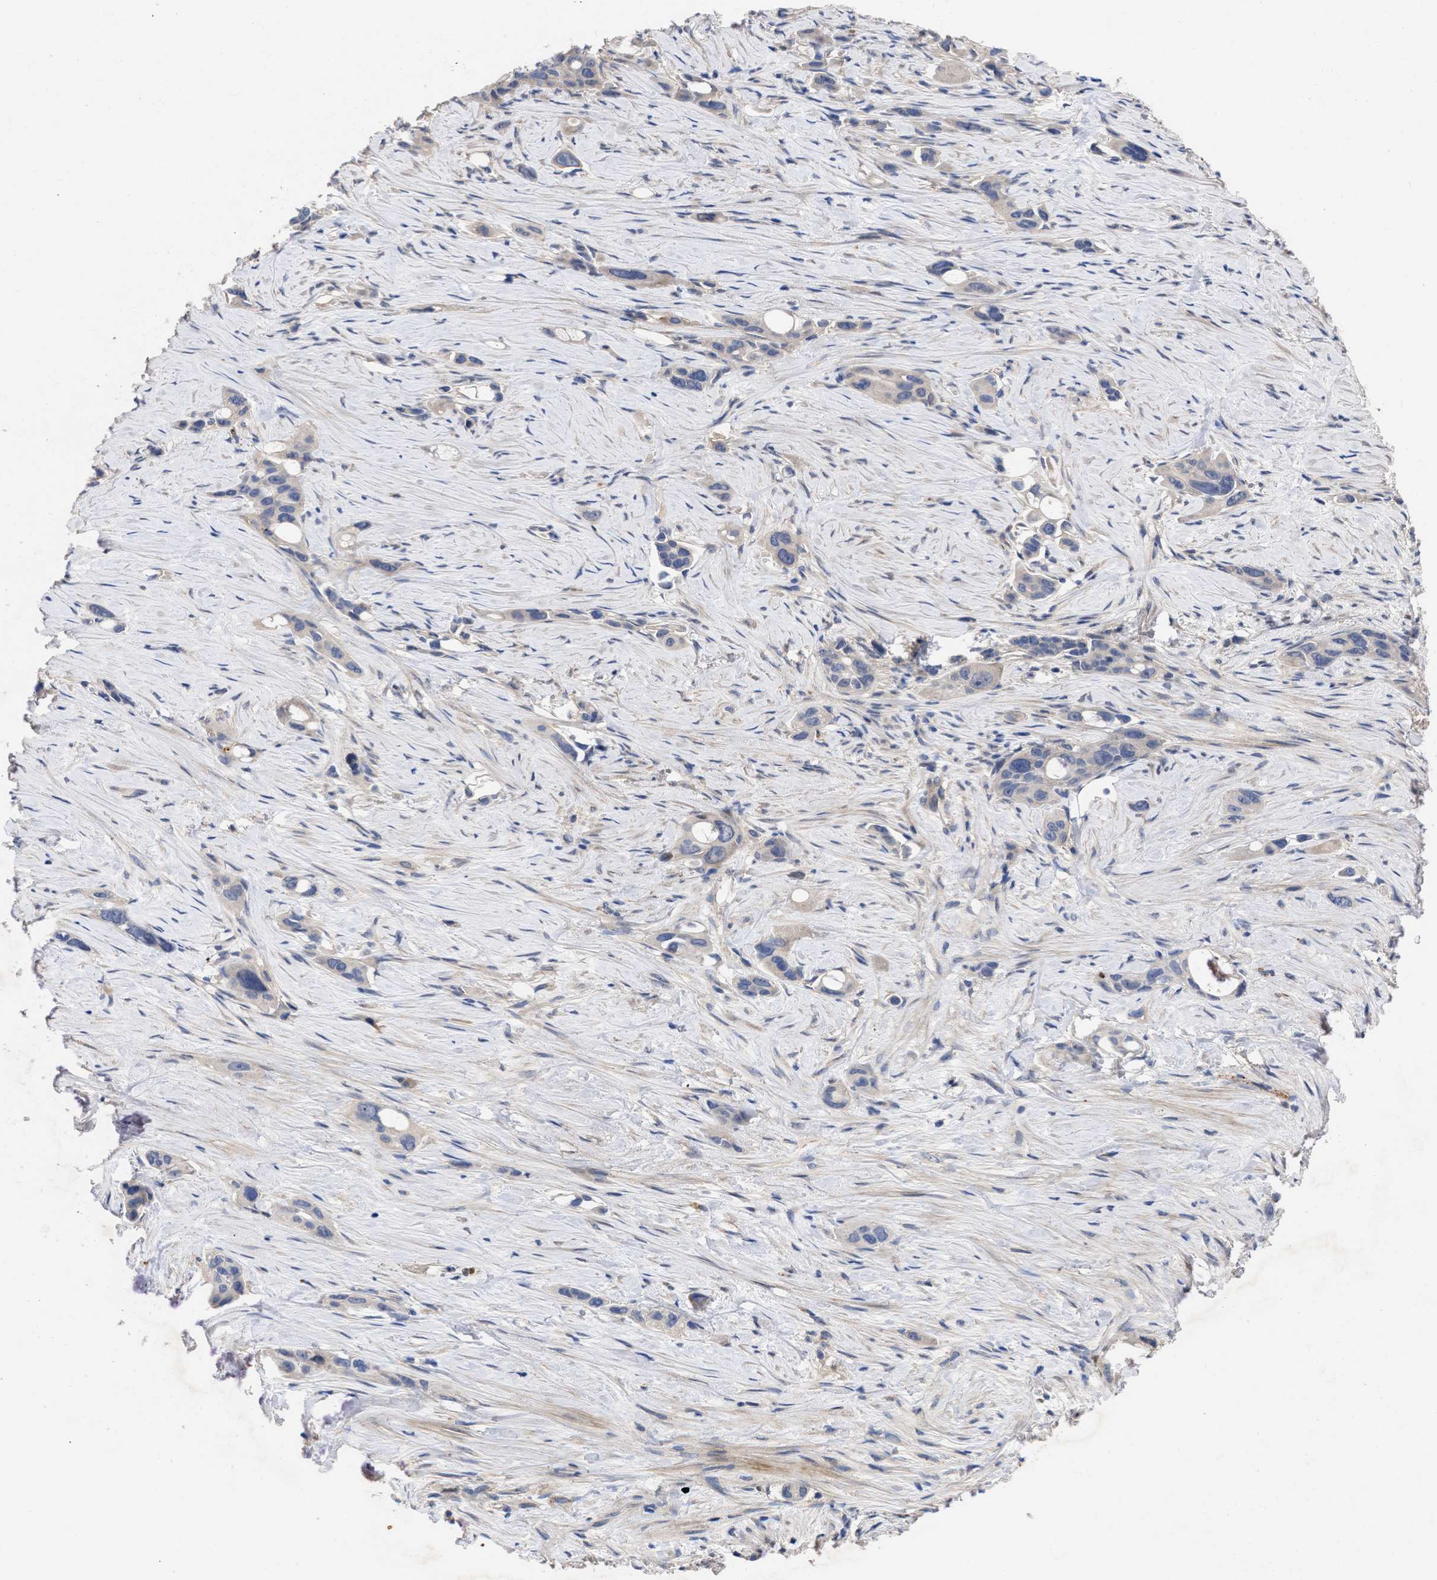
{"staining": {"intensity": "negative", "quantity": "none", "location": "none"}, "tissue": "pancreatic cancer", "cell_type": "Tumor cells", "image_type": "cancer", "snomed": [{"axis": "morphology", "description": "Adenocarcinoma, NOS"}, {"axis": "topography", "description": "Pancreas"}], "caption": "The immunohistochemistry photomicrograph has no significant expression in tumor cells of pancreatic adenocarcinoma tissue. (DAB immunohistochemistry visualized using brightfield microscopy, high magnification).", "gene": "ARHGEF4", "patient": {"sex": "male", "age": 53}}